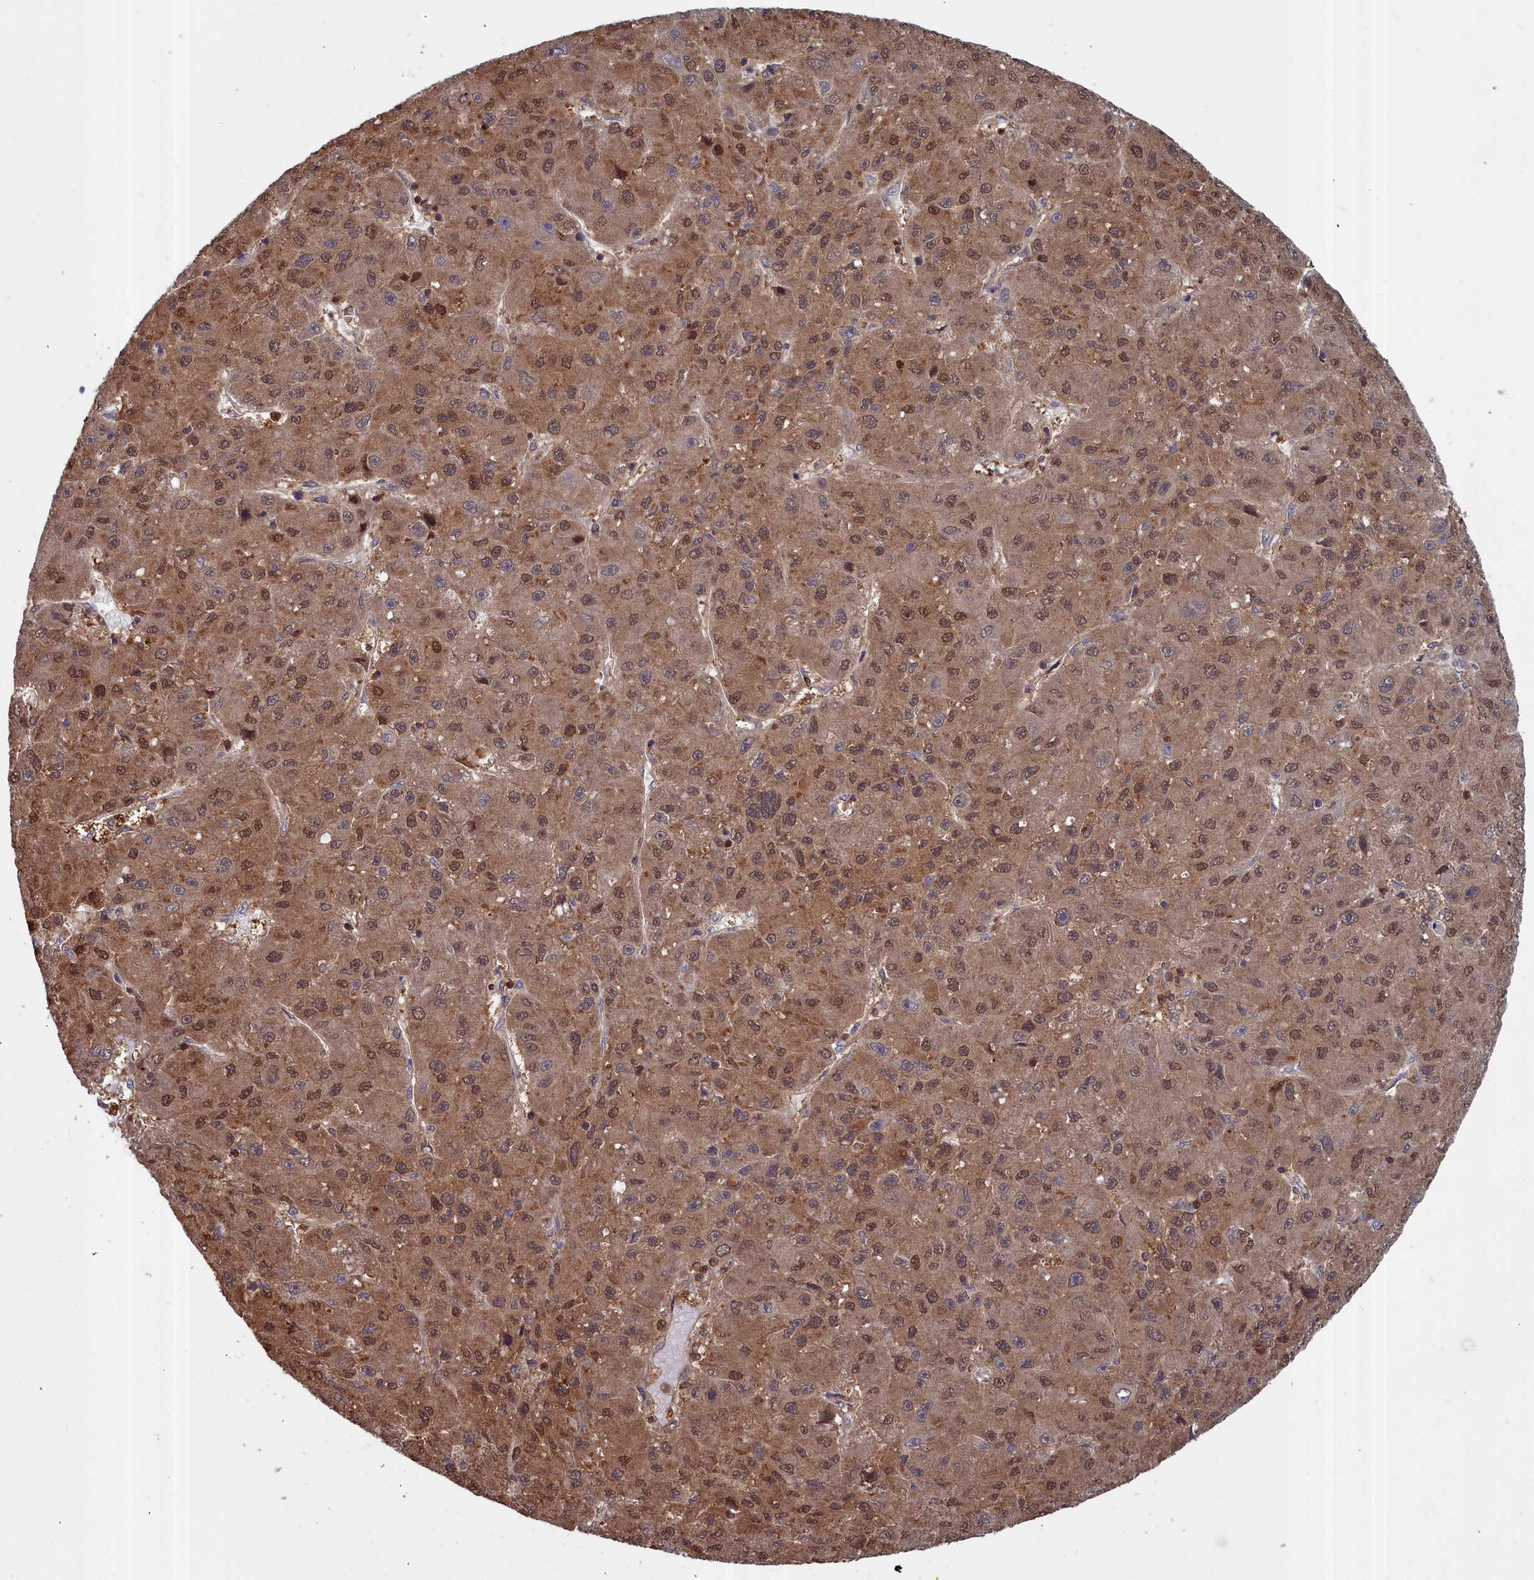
{"staining": {"intensity": "moderate", "quantity": ">75%", "location": "cytoplasmic/membranous,nuclear"}, "tissue": "liver cancer", "cell_type": "Tumor cells", "image_type": "cancer", "snomed": [{"axis": "morphology", "description": "Carcinoma, Hepatocellular, NOS"}, {"axis": "topography", "description": "Liver"}], "caption": "Tumor cells reveal medium levels of moderate cytoplasmic/membranous and nuclear staining in about >75% of cells in liver cancer. Ihc stains the protein of interest in brown and the nuclei are stained blue.", "gene": "GFRA2", "patient": {"sex": "male", "age": 67}}